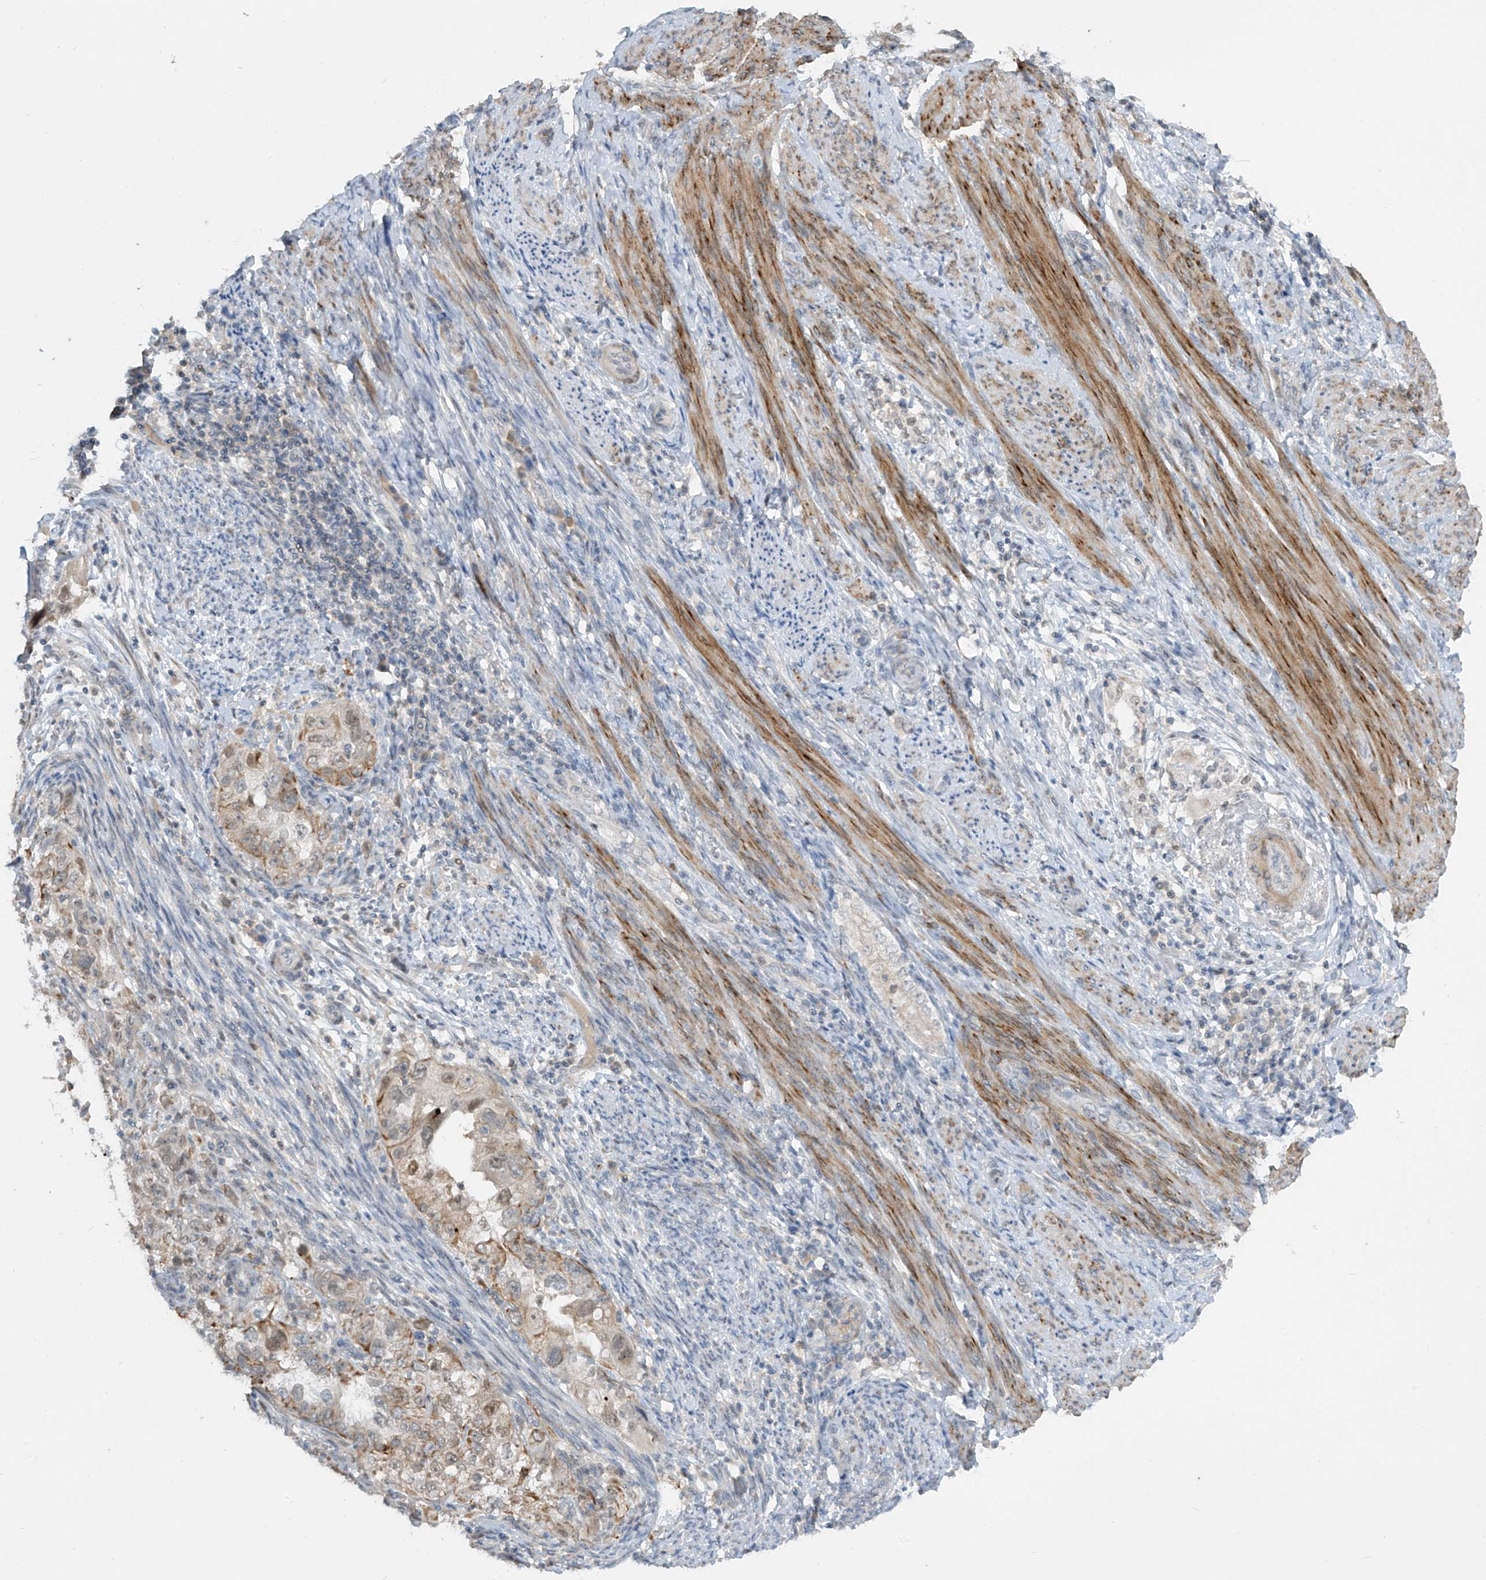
{"staining": {"intensity": "moderate", "quantity": "<25%", "location": "cytoplasmic/membranous"}, "tissue": "endometrial cancer", "cell_type": "Tumor cells", "image_type": "cancer", "snomed": [{"axis": "morphology", "description": "Adenocarcinoma, NOS"}, {"axis": "topography", "description": "Endometrium"}], "caption": "Human endometrial cancer stained for a protein (brown) reveals moderate cytoplasmic/membranous positive positivity in approximately <25% of tumor cells.", "gene": "METAP1D", "patient": {"sex": "female", "age": 85}}